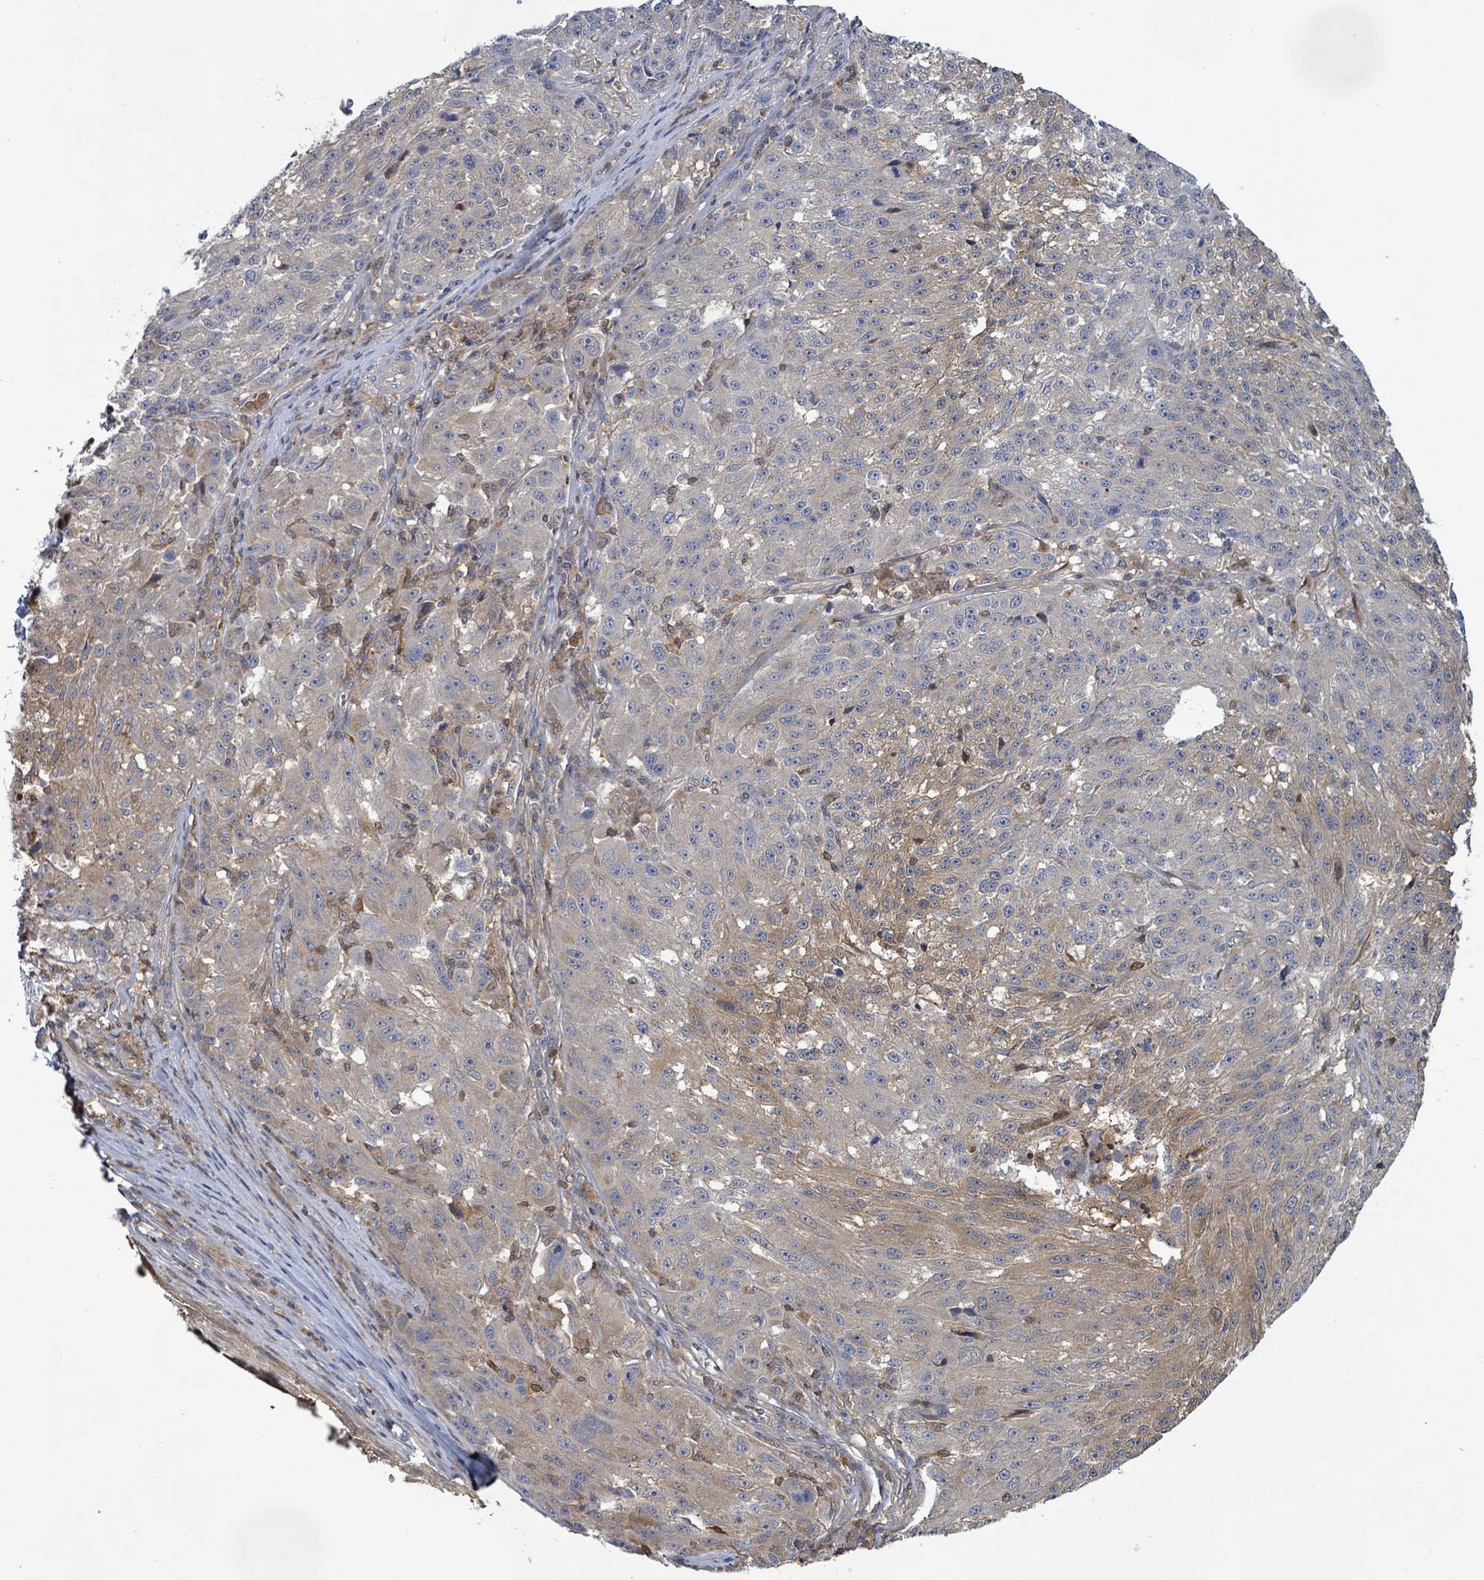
{"staining": {"intensity": "weak", "quantity": "<25%", "location": "cytoplasmic/membranous"}, "tissue": "melanoma", "cell_type": "Tumor cells", "image_type": "cancer", "snomed": [{"axis": "morphology", "description": "Malignant melanoma, NOS"}, {"axis": "topography", "description": "Skin"}], "caption": "This image is of malignant melanoma stained with immunohistochemistry to label a protein in brown with the nuclei are counter-stained blue. There is no positivity in tumor cells.", "gene": "PGAM1", "patient": {"sex": "male", "age": 53}}